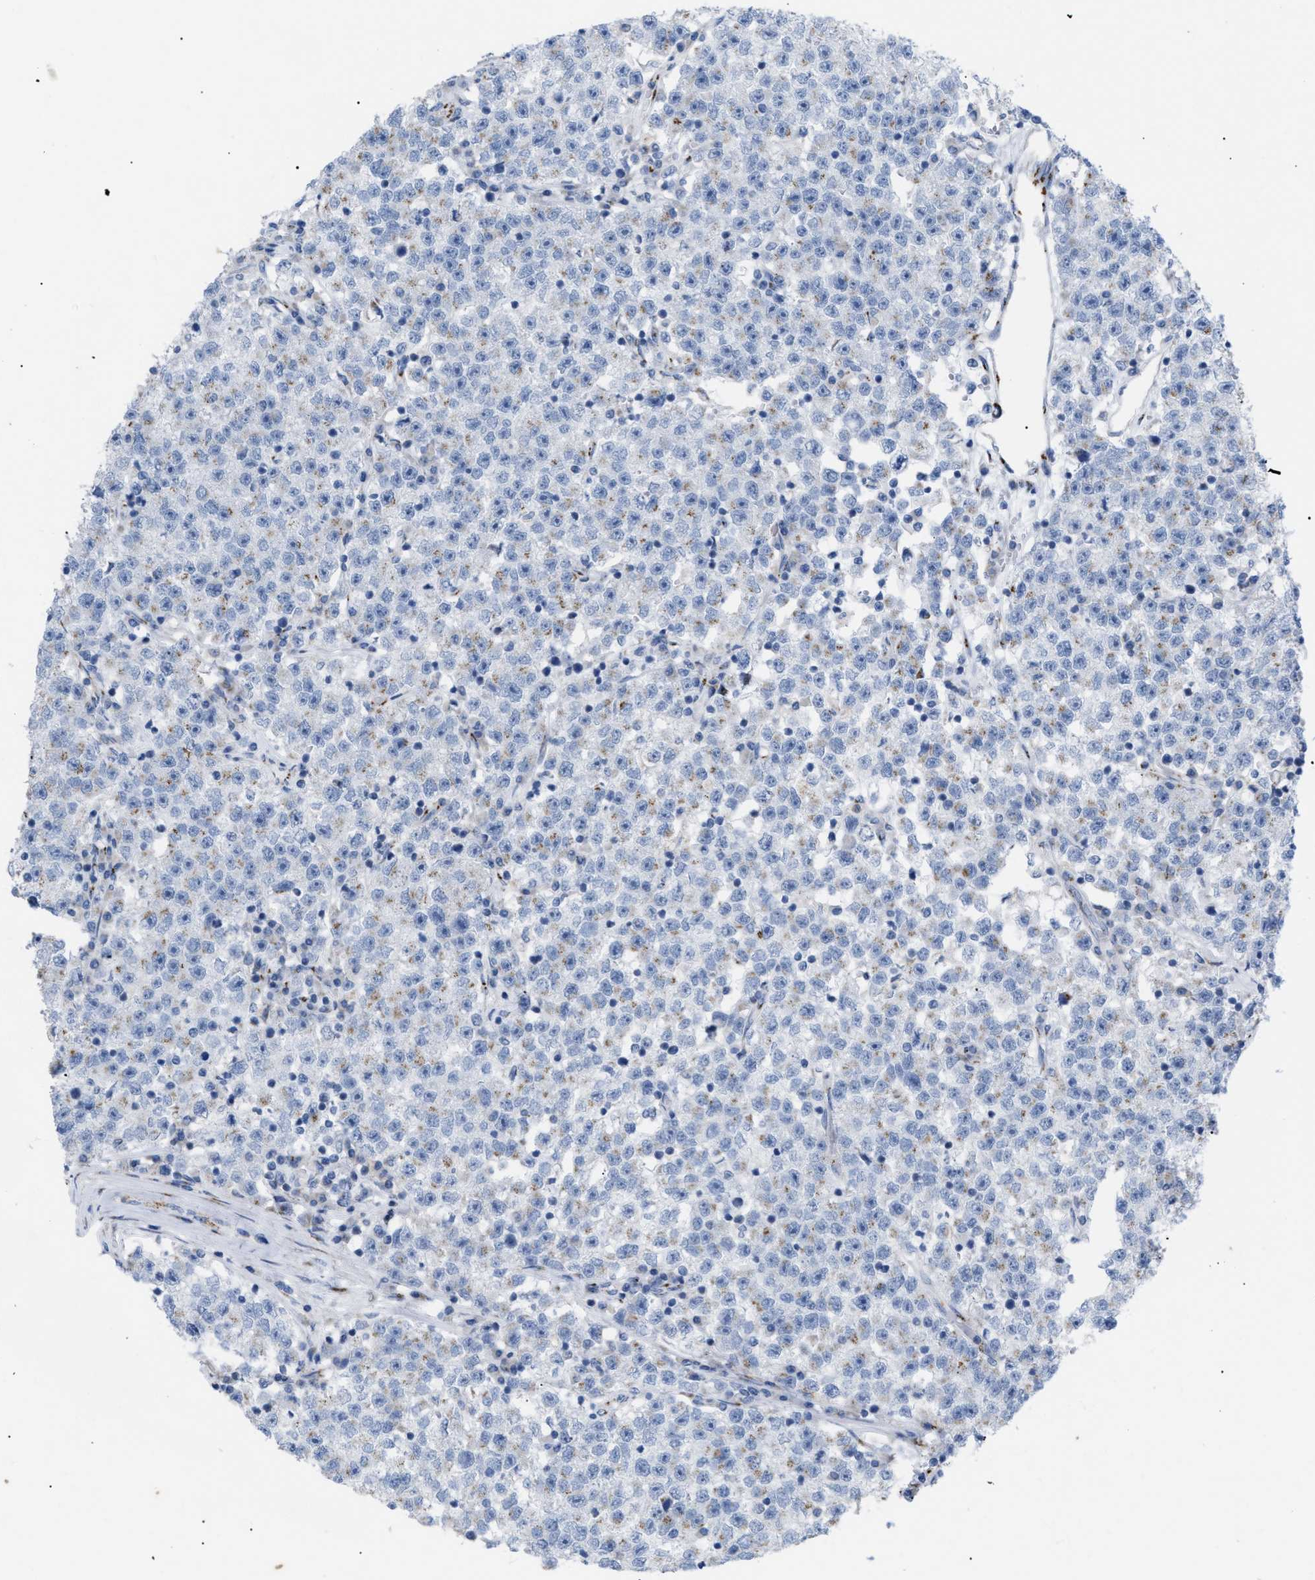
{"staining": {"intensity": "moderate", "quantity": "<25%", "location": "cytoplasmic/membranous"}, "tissue": "testis cancer", "cell_type": "Tumor cells", "image_type": "cancer", "snomed": [{"axis": "morphology", "description": "Seminoma, NOS"}, {"axis": "topography", "description": "Testis"}], "caption": "Protein expression by IHC displays moderate cytoplasmic/membranous staining in about <25% of tumor cells in testis seminoma.", "gene": "TMEM17", "patient": {"sex": "male", "age": 22}}